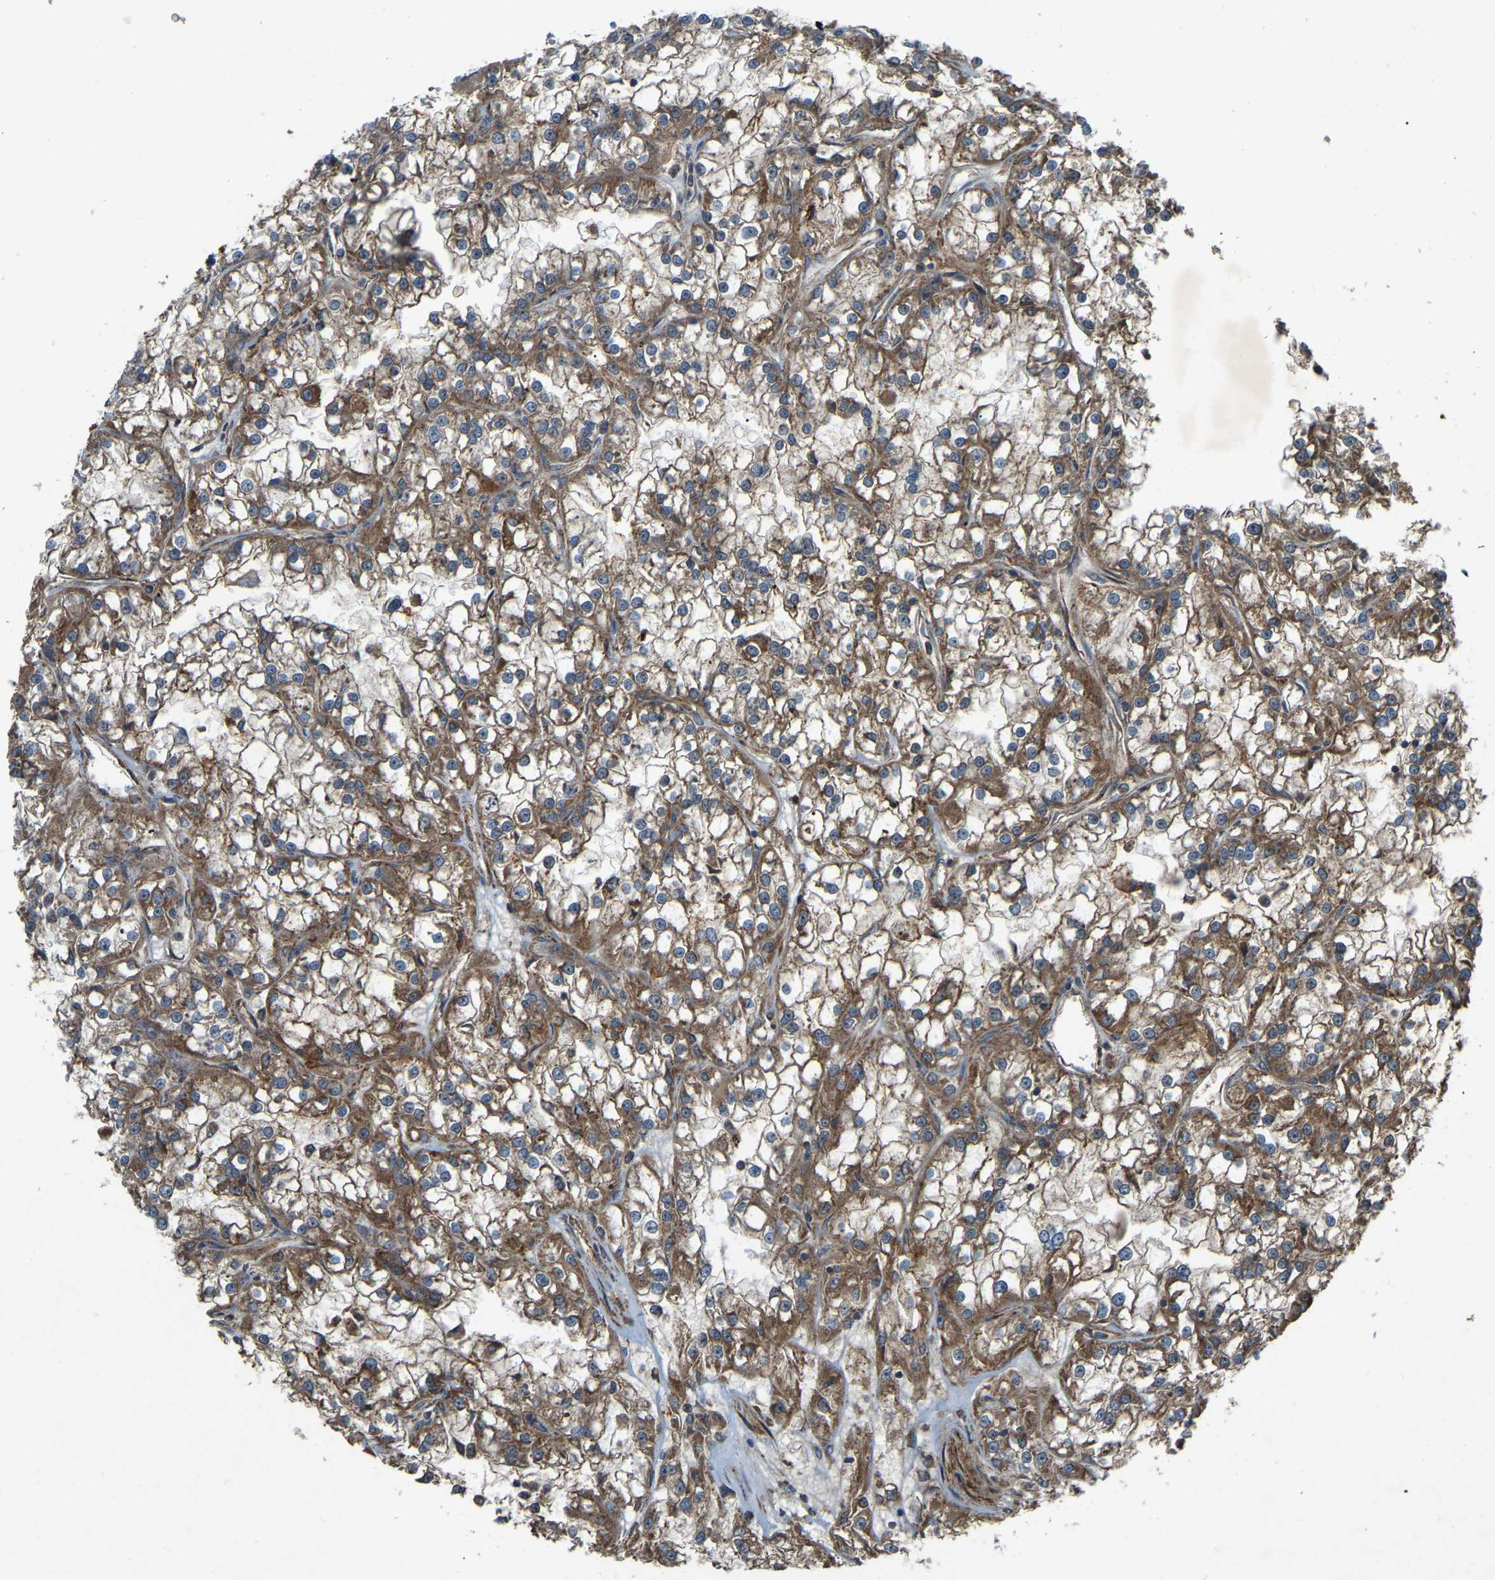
{"staining": {"intensity": "moderate", "quantity": "25%-75%", "location": "cytoplasmic/membranous"}, "tissue": "renal cancer", "cell_type": "Tumor cells", "image_type": "cancer", "snomed": [{"axis": "morphology", "description": "Adenocarcinoma, NOS"}, {"axis": "topography", "description": "Kidney"}], "caption": "High-power microscopy captured an IHC image of adenocarcinoma (renal), revealing moderate cytoplasmic/membranous positivity in about 25%-75% of tumor cells.", "gene": "SAMD9L", "patient": {"sex": "female", "age": 52}}